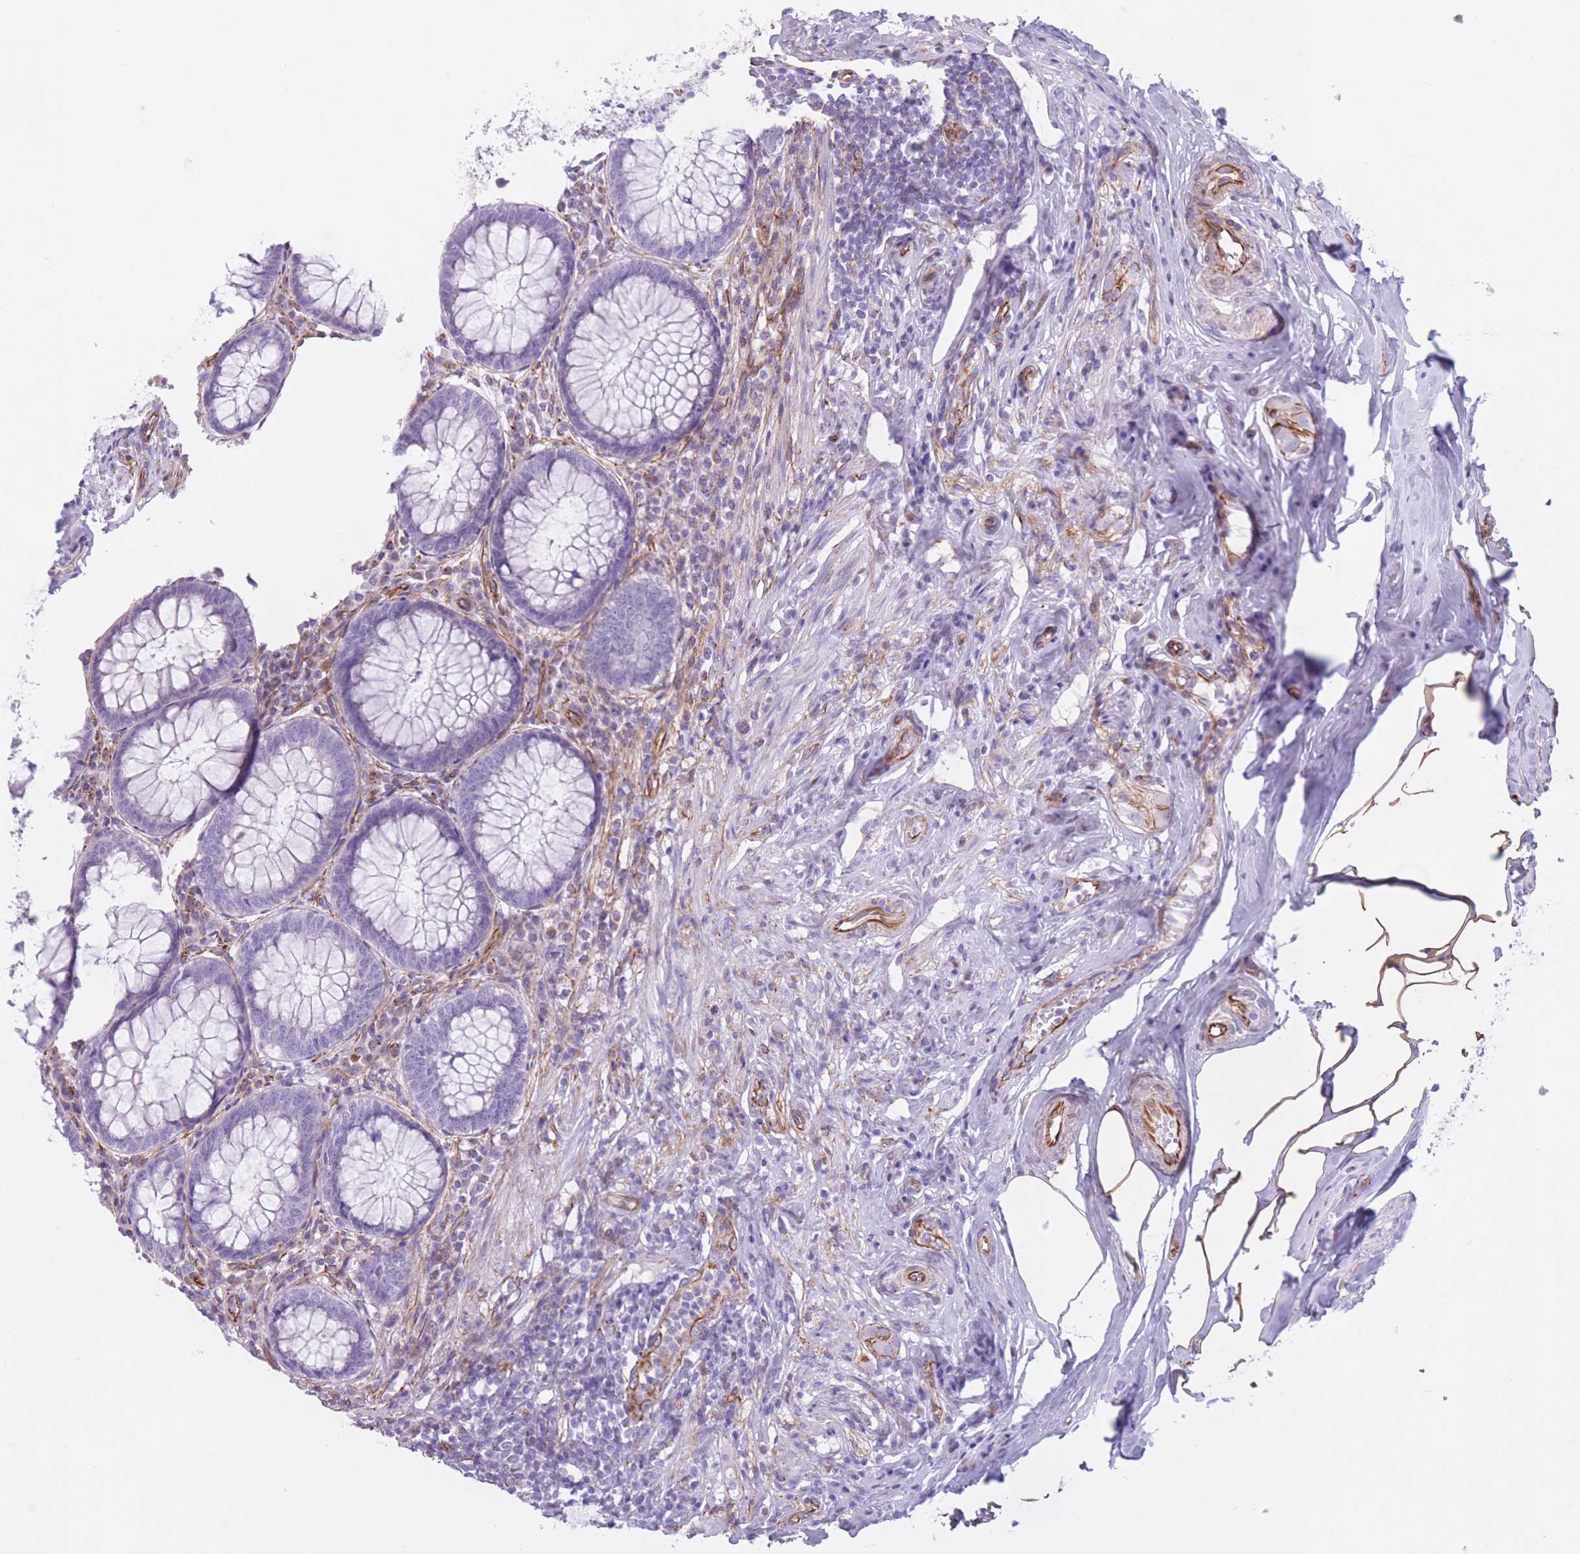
{"staining": {"intensity": "negative", "quantity": "none", "location": "none"}, "tissue": "appendix", "cell_type": "Glandular cells", "image_type": "normal", "snomed": [{"axis": "morphology", "description": "Normal tissue, NOS"}, {"axis": "topography", "description": "Appendix"}], "caption": "High power microscopy photomicrograph of an IHC image of benign appendix, revealing no significant expression in glandular cells.", "gene": "ATP5MF", "patient": {"sex": "male", "age": 83}}